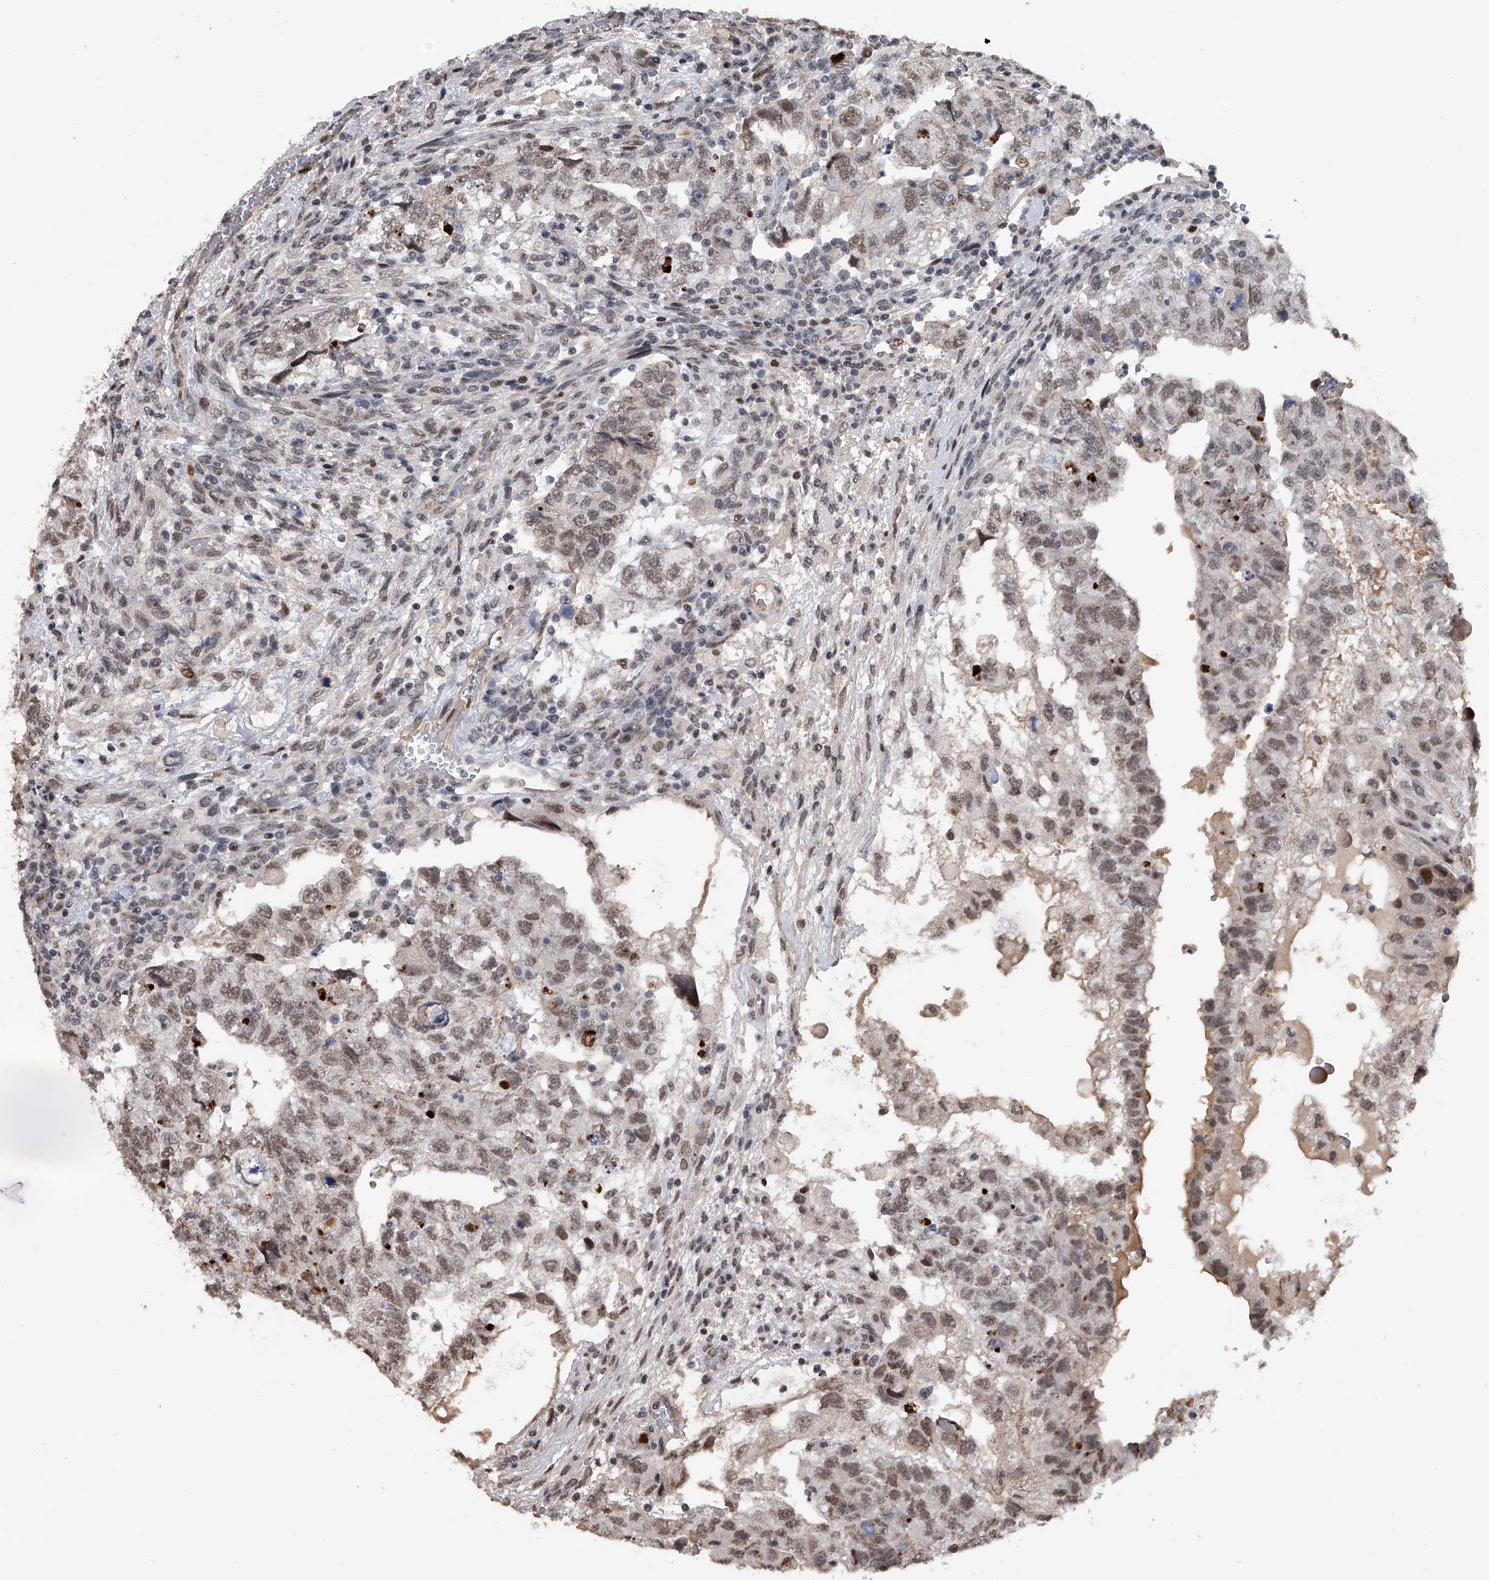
{"staining": {"intensity": "weak", "quantity": "25%-75%", "location": "nuclear"}, "tissue": "testis cancer", "cell_type": "Tumor cells", "image_type": "cancer", "snomed": [{"axis": "morphology", "description": "Carcinoma, Embryonal, NOS"}, {"axis": "topography", "description": "Testis"}], "caption": "An image showing weak nuclear expression in approximately 25%-75% of tumor cells in testis embryonal carcinoma, as visualized by brown immunohistochemical staining.", "gene": "ZNF426", "patient": {"sex": "male", "age": 36}}